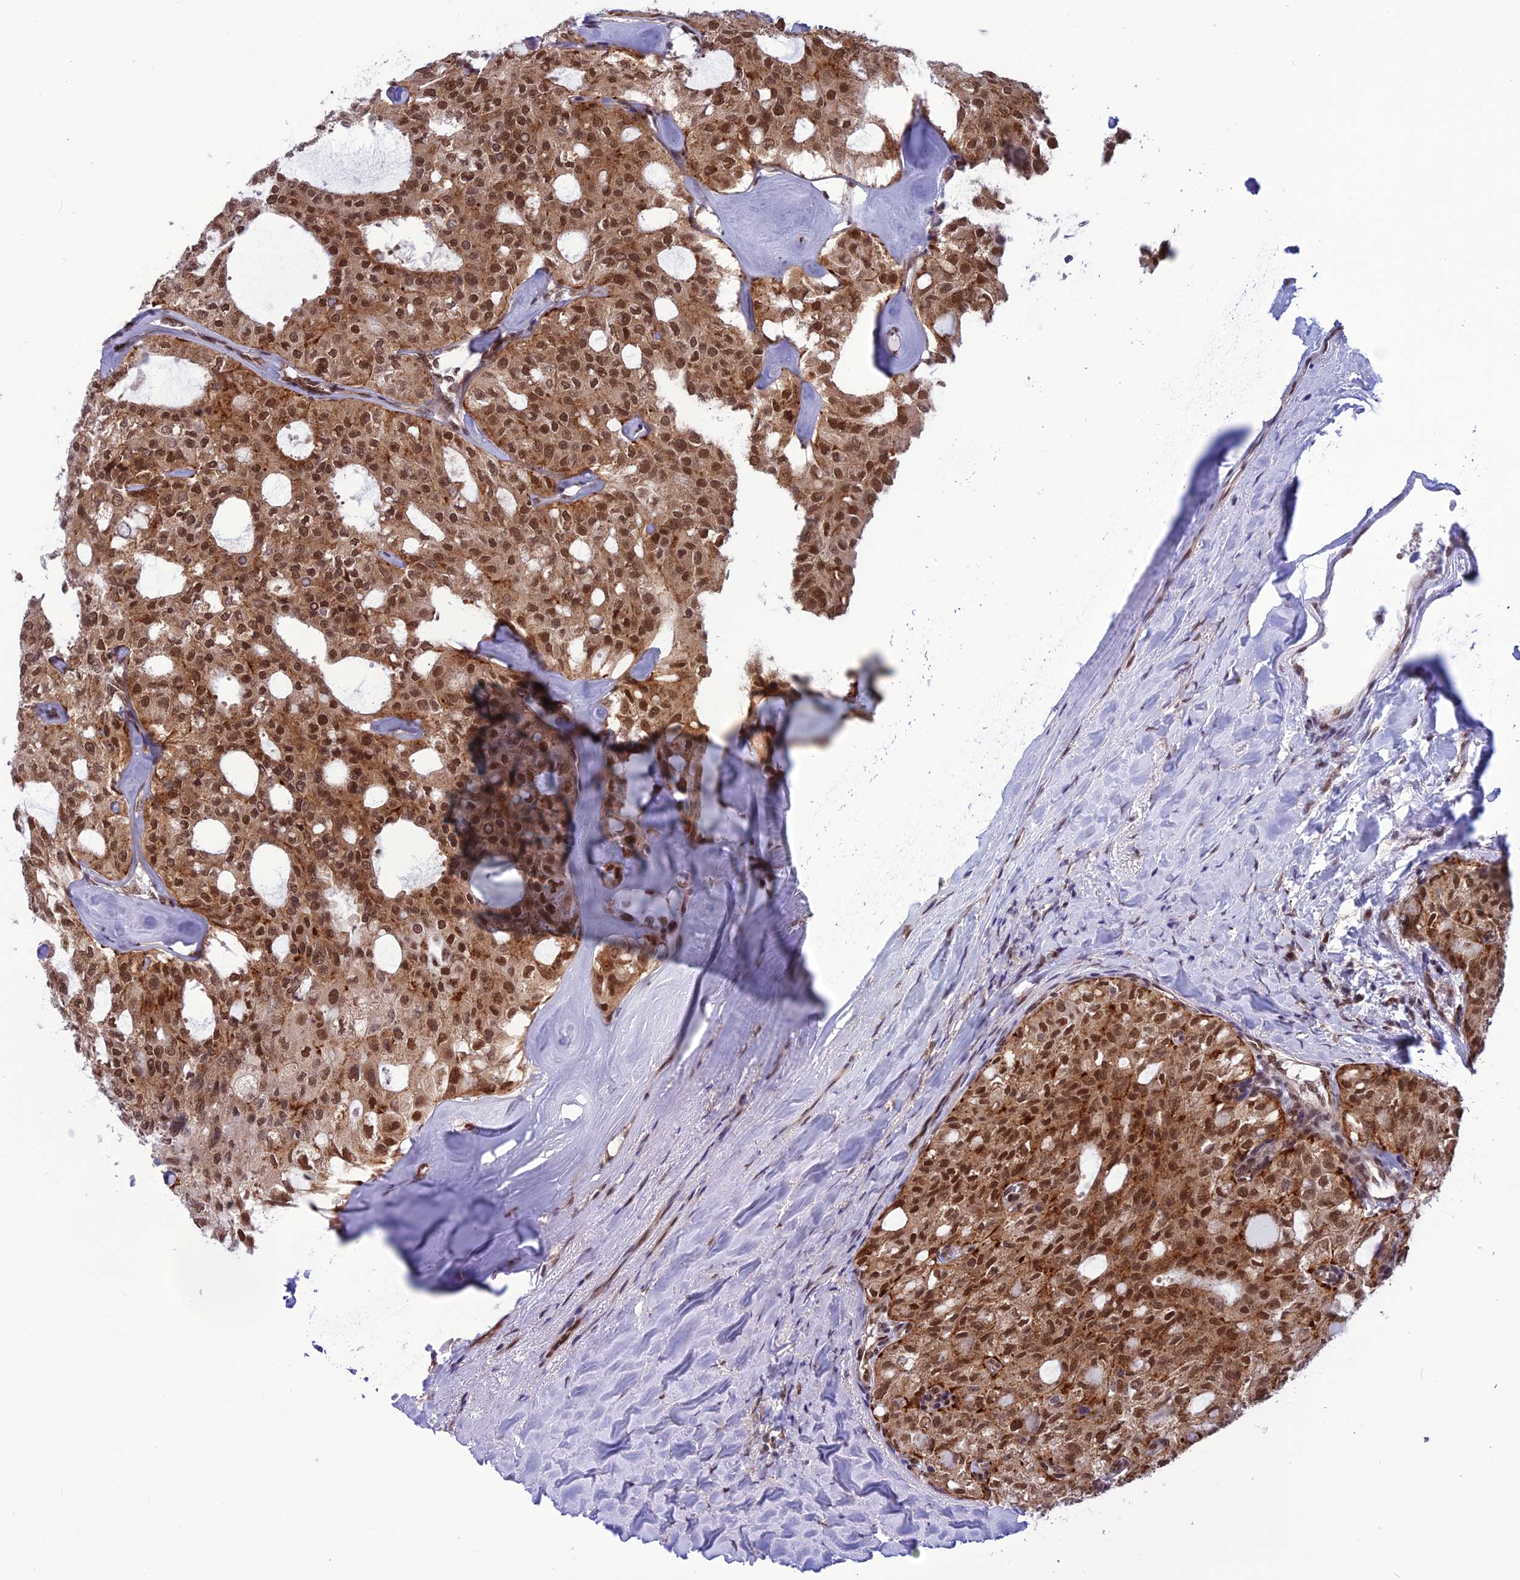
{"staining": {"intensity": "strong", "quantity": ">75%", "location": "cytoplasmic/membranous,nuclear"}, "tissue": "thyroid cancer", "cell_type": "Tumor cells", "image_type": "cancer", "snomed": [{"axis": "morphology", "description": "Follicular adenoma carcinoma, NOS"}, {"axis": "topography", "description": "Thyroid gland"}], "caption": "Immunohistochemical staining of thyroid cancer (follicular adenoma carcinoma) displays strong cytoplasmic/membranous and nuclear protein staining in about >75% of tumor cells.", "gene": "RTRAF", "patient": {"sex": "male", "age": 75}}